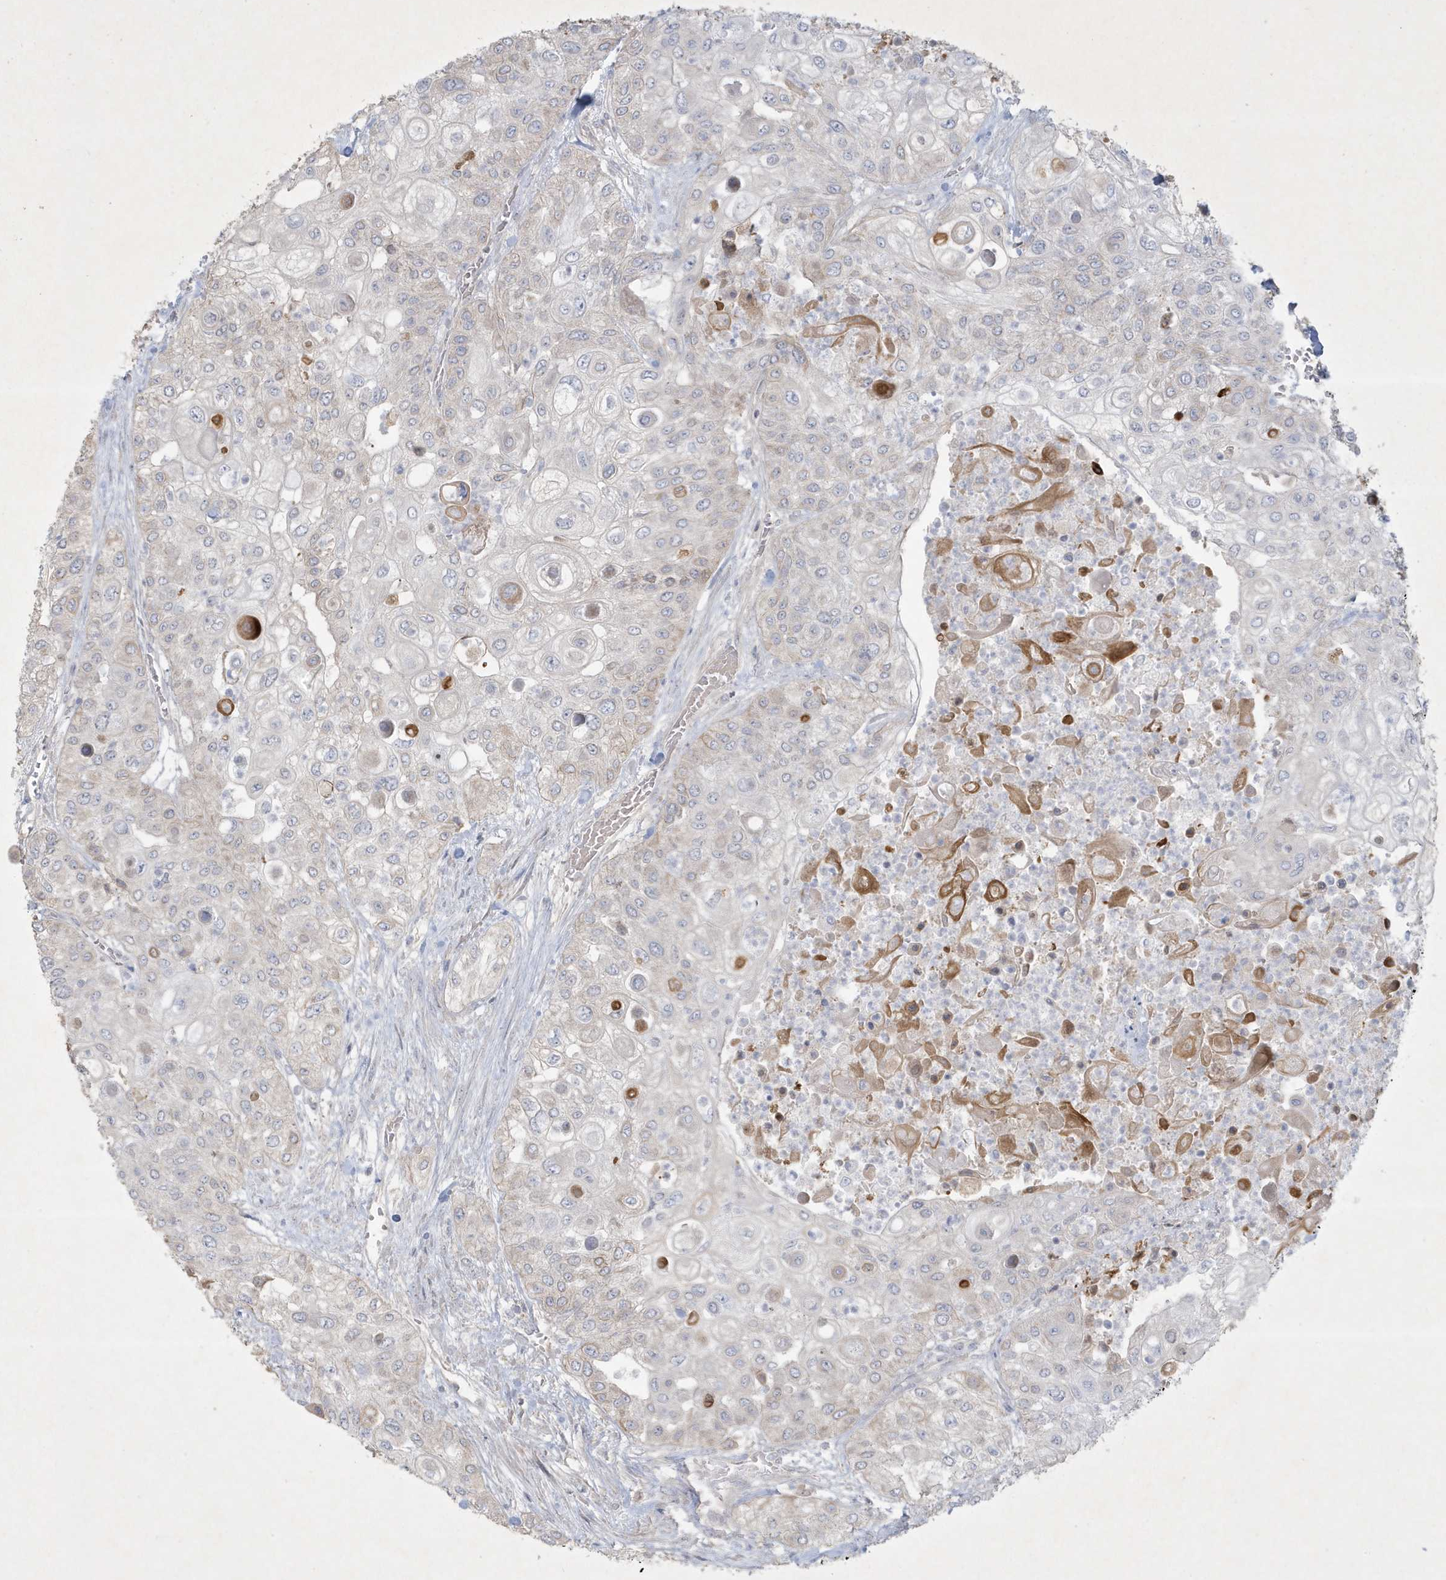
{"staining": {"intensity": "negative", "quantity": "none", "location": "none"}, "tissue": "urothelial cancer", "cell_type": "Tumor cells", "image_type": "cancer", "snomed": [{"axis": "morphology", "description": "Urothelial carcinoma, High grade"}, {"axis": "topography", "description": "Urinary bladder"}], "caption": "Urothelial cancer stained for a protein using IHC reveals no staining tumor cells.", "gene": "CCDC24", "patient": {"sex": "female", "age": 79}}